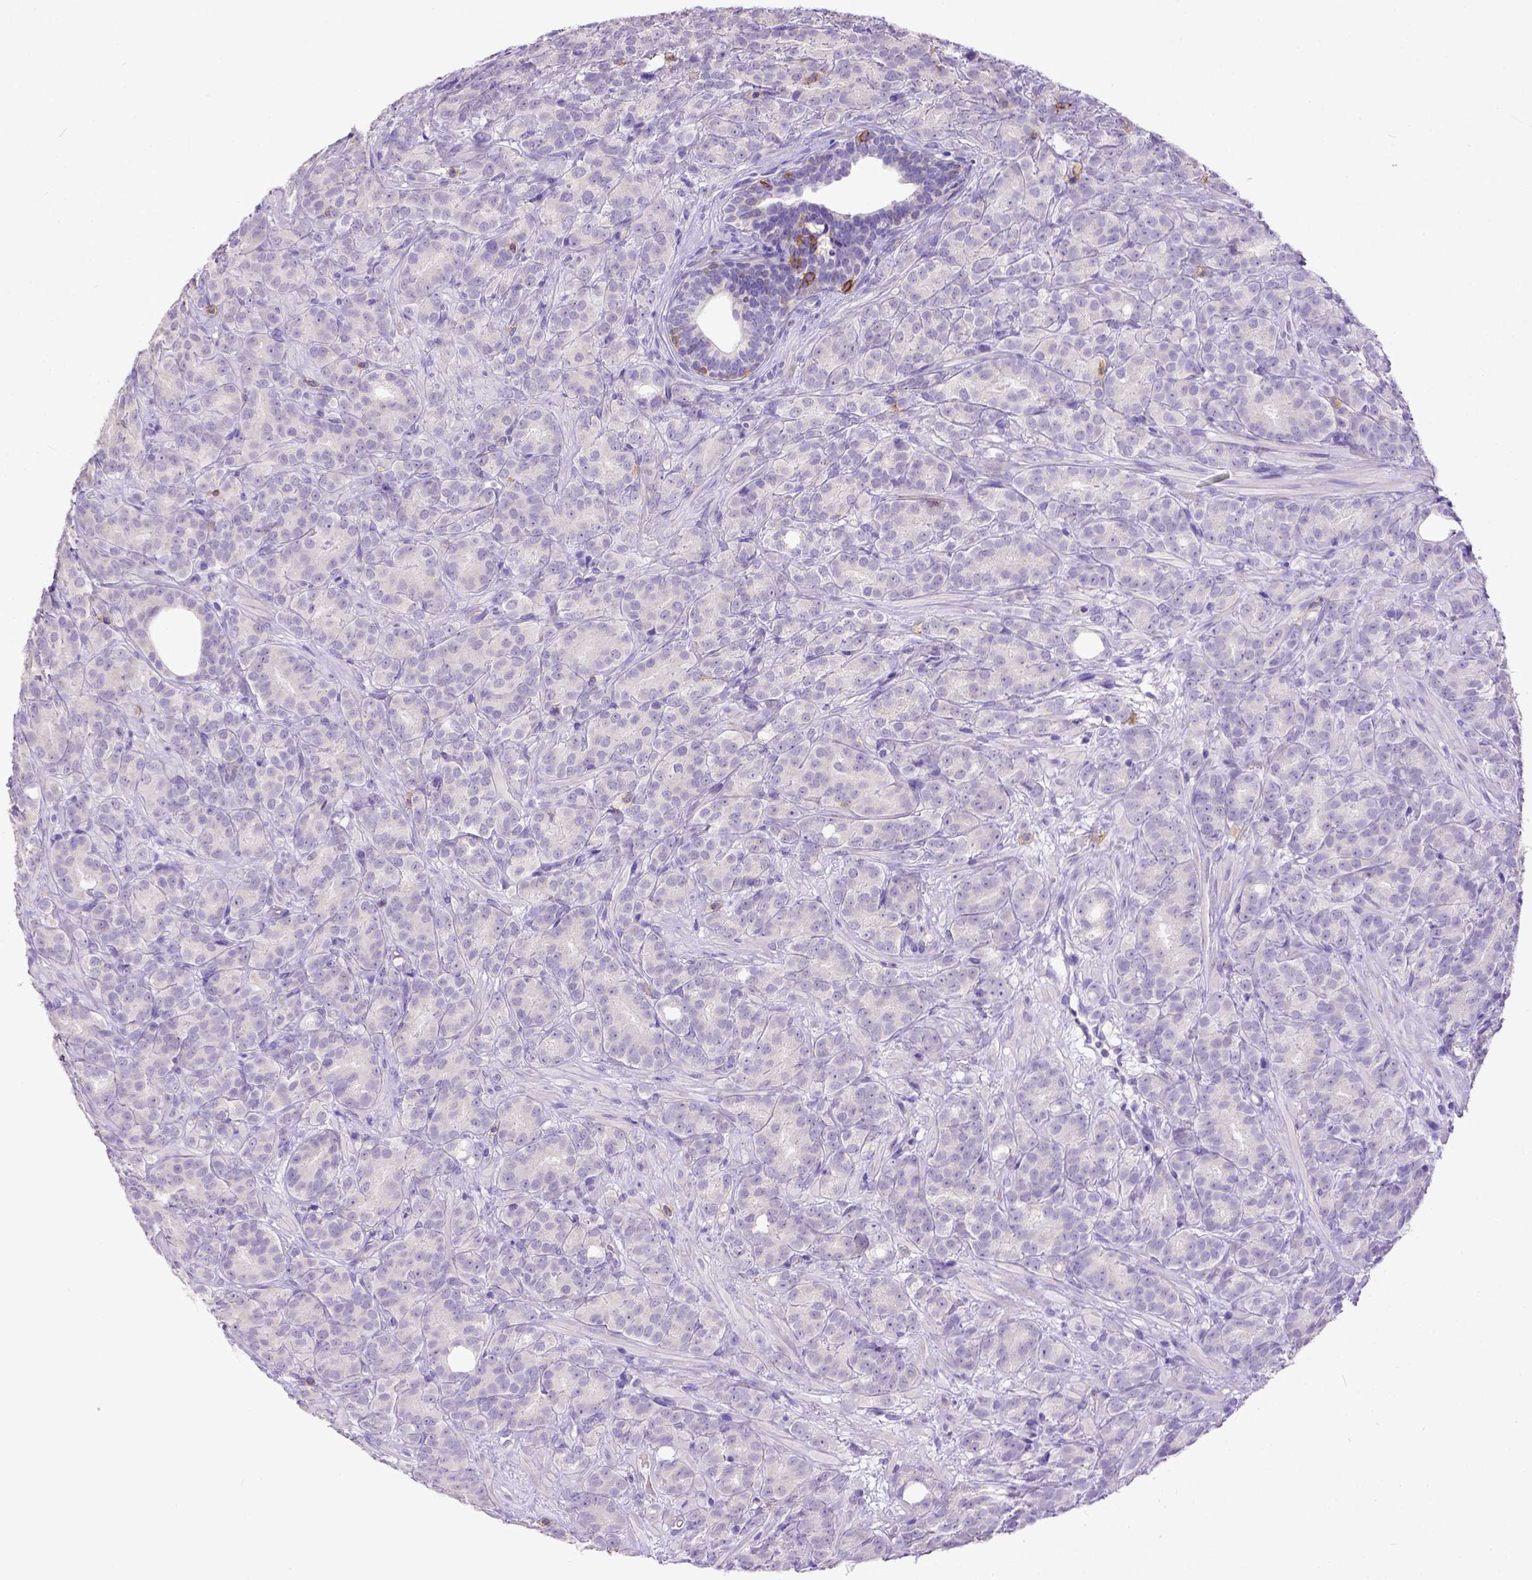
{"staining": {"intensity": "negative", "quantity": "none", "location": "none"}, "tissue": "prostate cancer", "cell_type": "Tumor cells", "image_type": "cancer", "snomed": [{"axis": "morphology", "description": "Adenocarcinoma, High grade"}, {"axis": "topography", "description": "Prostate"}], "caption": "There is no significant expression in tumor cells of prostate cancer.", "gene": "KIT", "patient": {"sex": "male", "age": 90}}